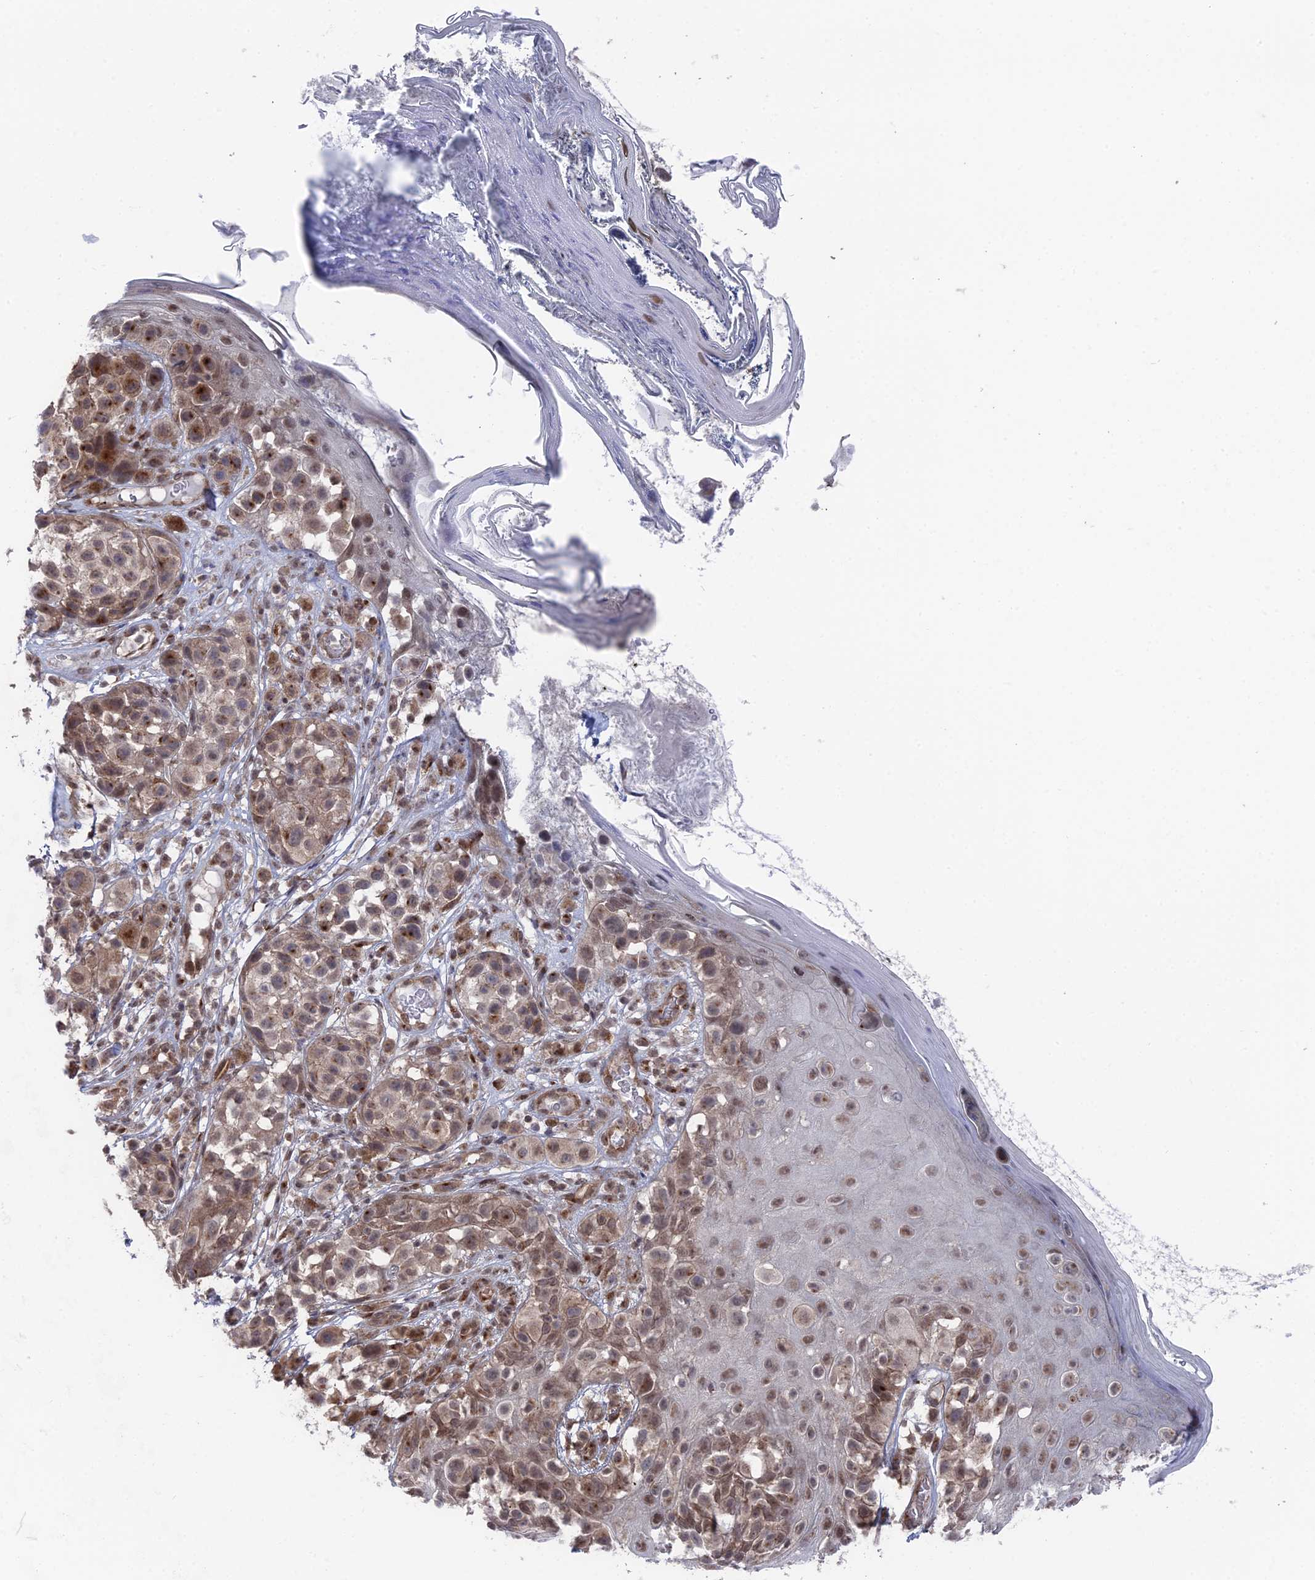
{"staining": {"intensity": "weak", "quantity": ">75%", "location": "cytoplasmic/membranous,nuclear"}, "tissue": "melanoma", "cell_type": "Tumor cells", "image_type": "cancer", "snomed": [{"axis": "morphology", "description": "Malignant melanoma, NOS"}, {"axis": "topography", "description": "Skin"}], "caption": "A high-resolution micrograph shows IHC staining of malignant melanoma, which shows weak cytoplasmic/membranous and nuclear expression in about >75% of tumor cells.", "gene": "FHIP2A", "patient": {"sex": "male", "age": 38}}